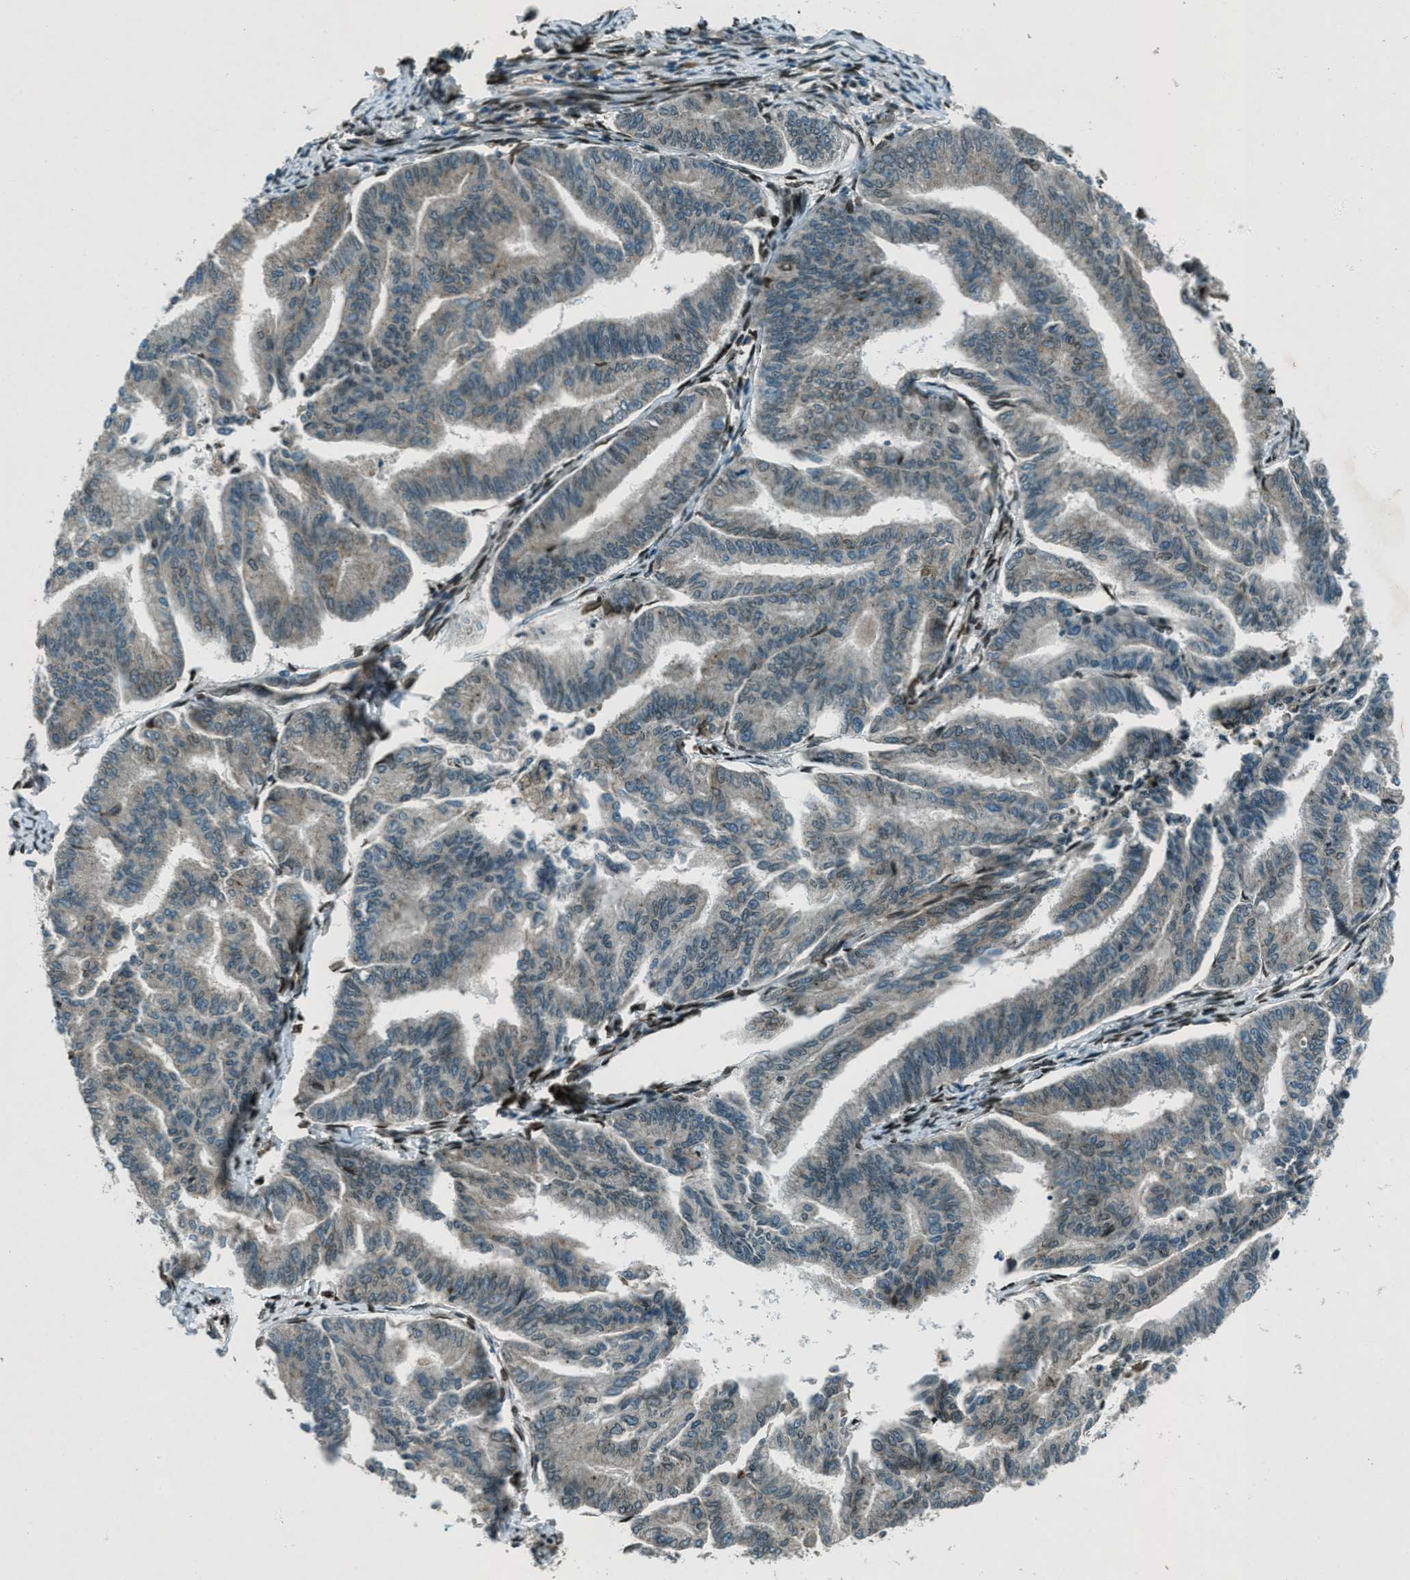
{"staining": {"intensity": "weak", "quantity": "25%-75%", "location": "cytoplasmic/membranous"}, "tissue": "endometrial cancer", "cell_type": "Tumor cells", "image_type": "cancer", "snomed": [{"axis": "morphology", "description": "Adenocarcinoma, NOS"}, {"axis": "topography", "description": "Endometrium"}], "caption": "Approximately 25%-75% of tumor cells in endometrial cancer exhibit weak cytoplasmic/membranous protein expression as visualized by brown immunohistochemical staining.", "gene": "LEMD2", "patient": {"sex": "female", "age": 79}}